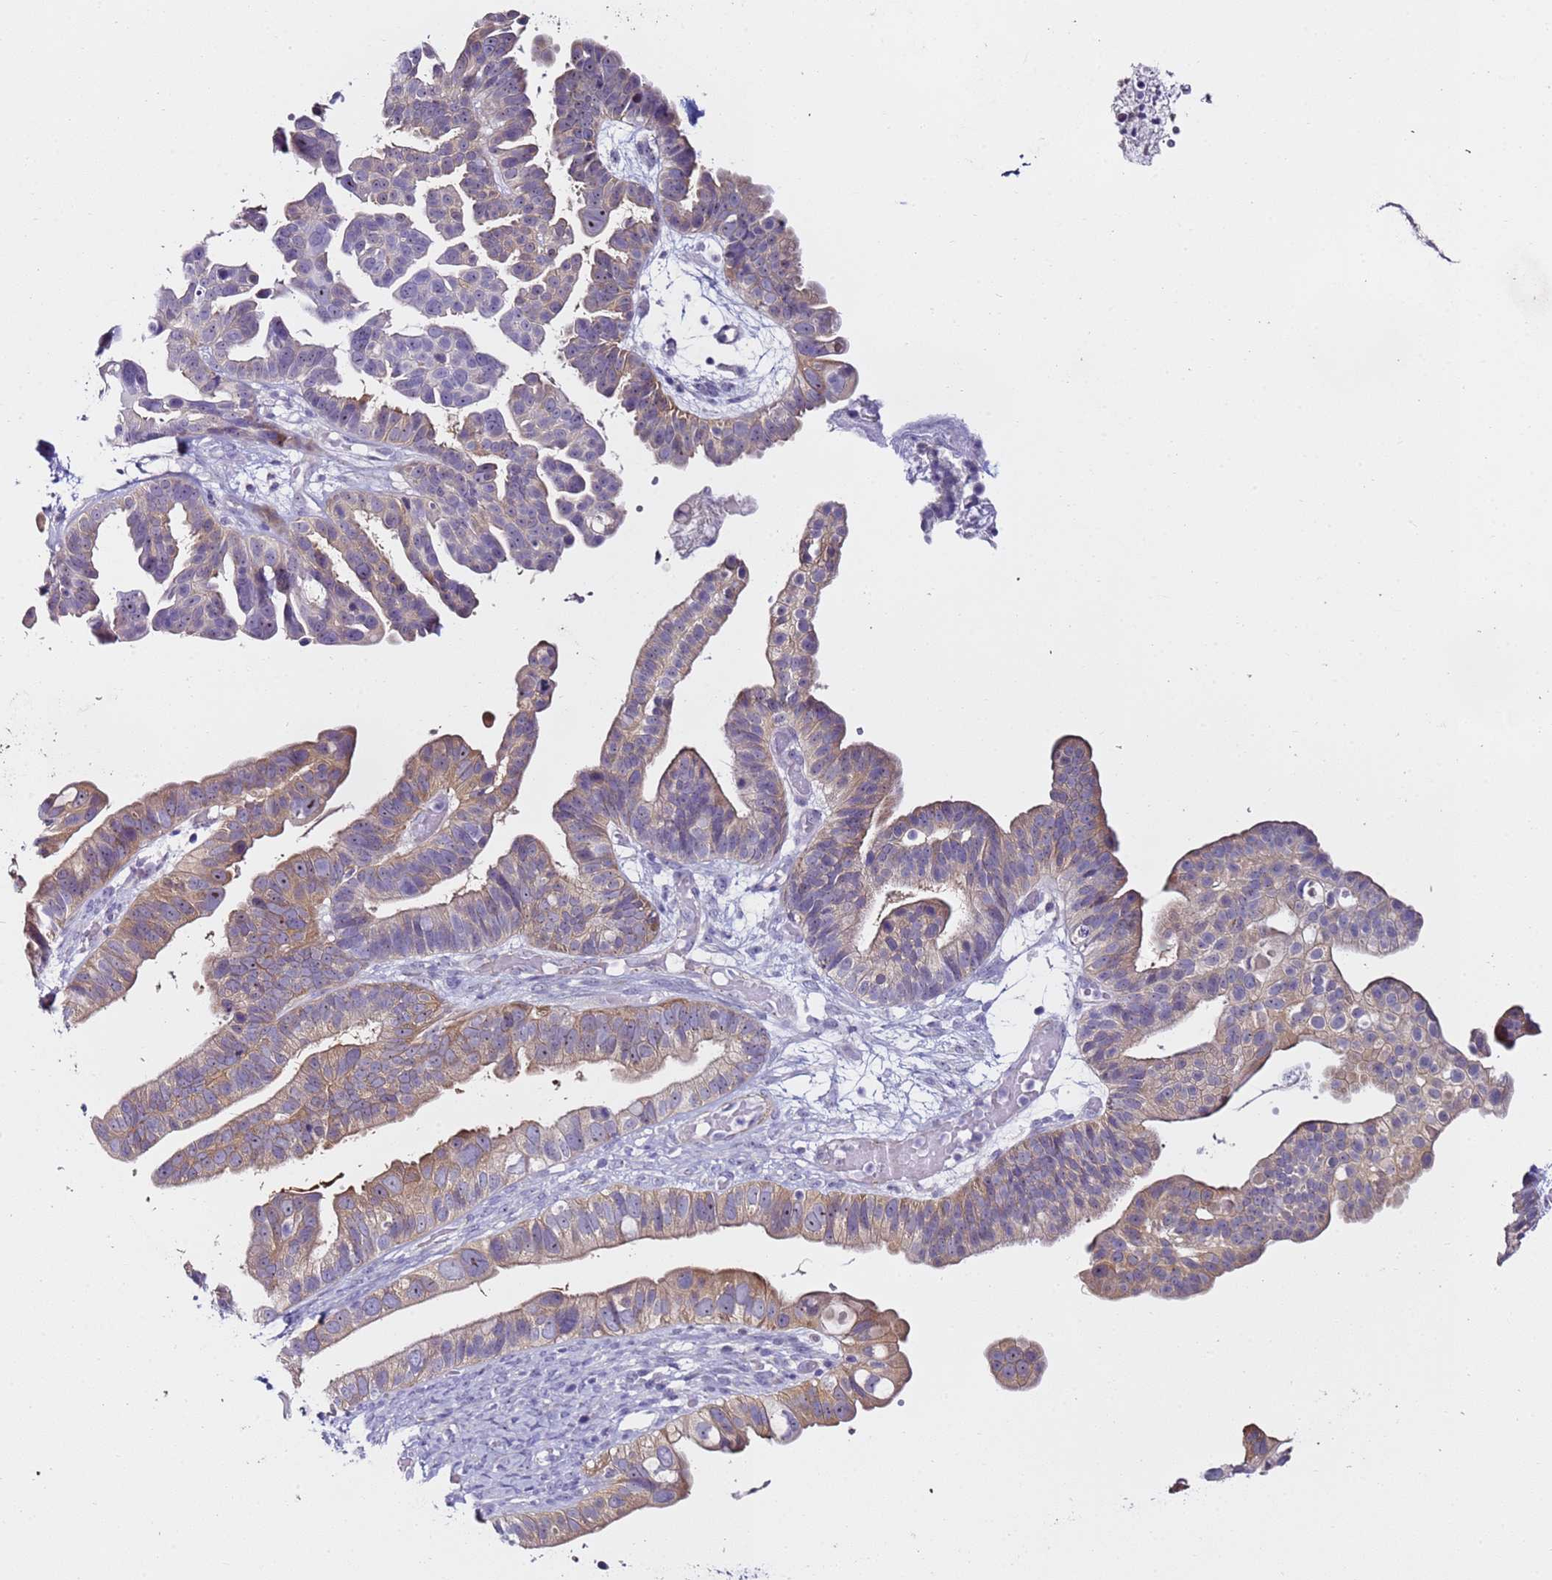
{"staining": {"intensity": "moderate", "quantity": ">75%", "location": "cytoplasmic/membranous"}, "tissue": "ovarian cancer", "cell_type": "Tumor cells", "image_type": "cancer", "snomed": [{"axis": "morphology", "description": "Cystadenocarcinoma, serous, NOS"}, {"axis": "topography", "description": "Ovary"}], "caption": "Ovarian cancer was stained to show a protein in brown. There is medium levels of moderate cytoplasmic/membranous staining in about >75% of tumor cells.", "gene": "HGD", "patient": {"sex": "female", "age": 56}}